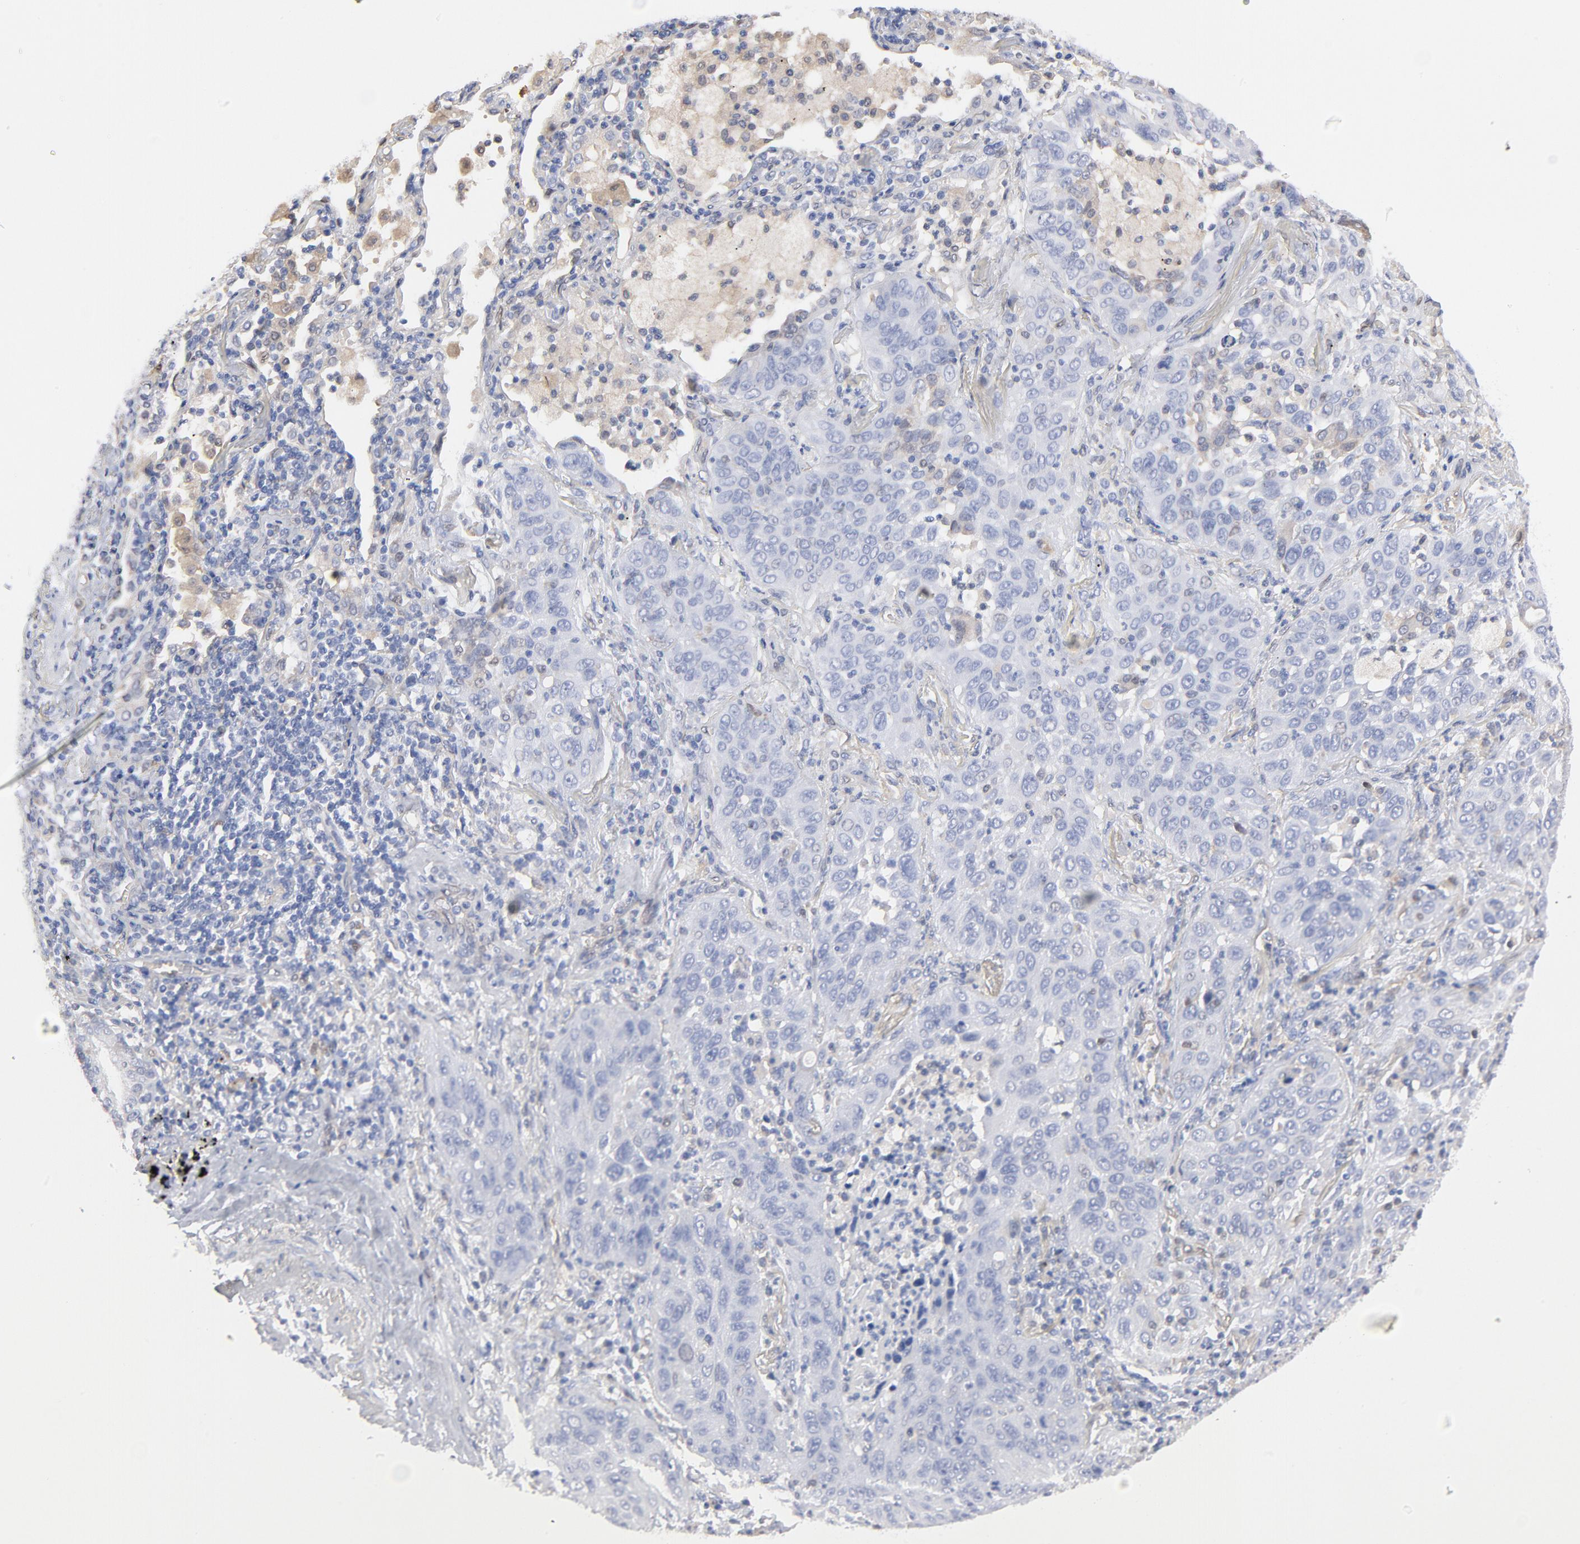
{"staining": {"intensity": "negative", "quantity": "none", "location": "none"}, "tissue": "lung cancer", "cell_type": "Tumor cells", "image_type": "cancer", "snomed": [{"axis": "morphology", "description": "Squamous cell carcinoma, NOS"}, {"axis": "topography", "description": "Lung"}], "caption": "A histopathology image of squamous cell carcinoma (lung) stained for a protein shows no brown staining in tumor cells.", "gene": "ARRB1", "patient": {"sex": "female", "age": 67}}